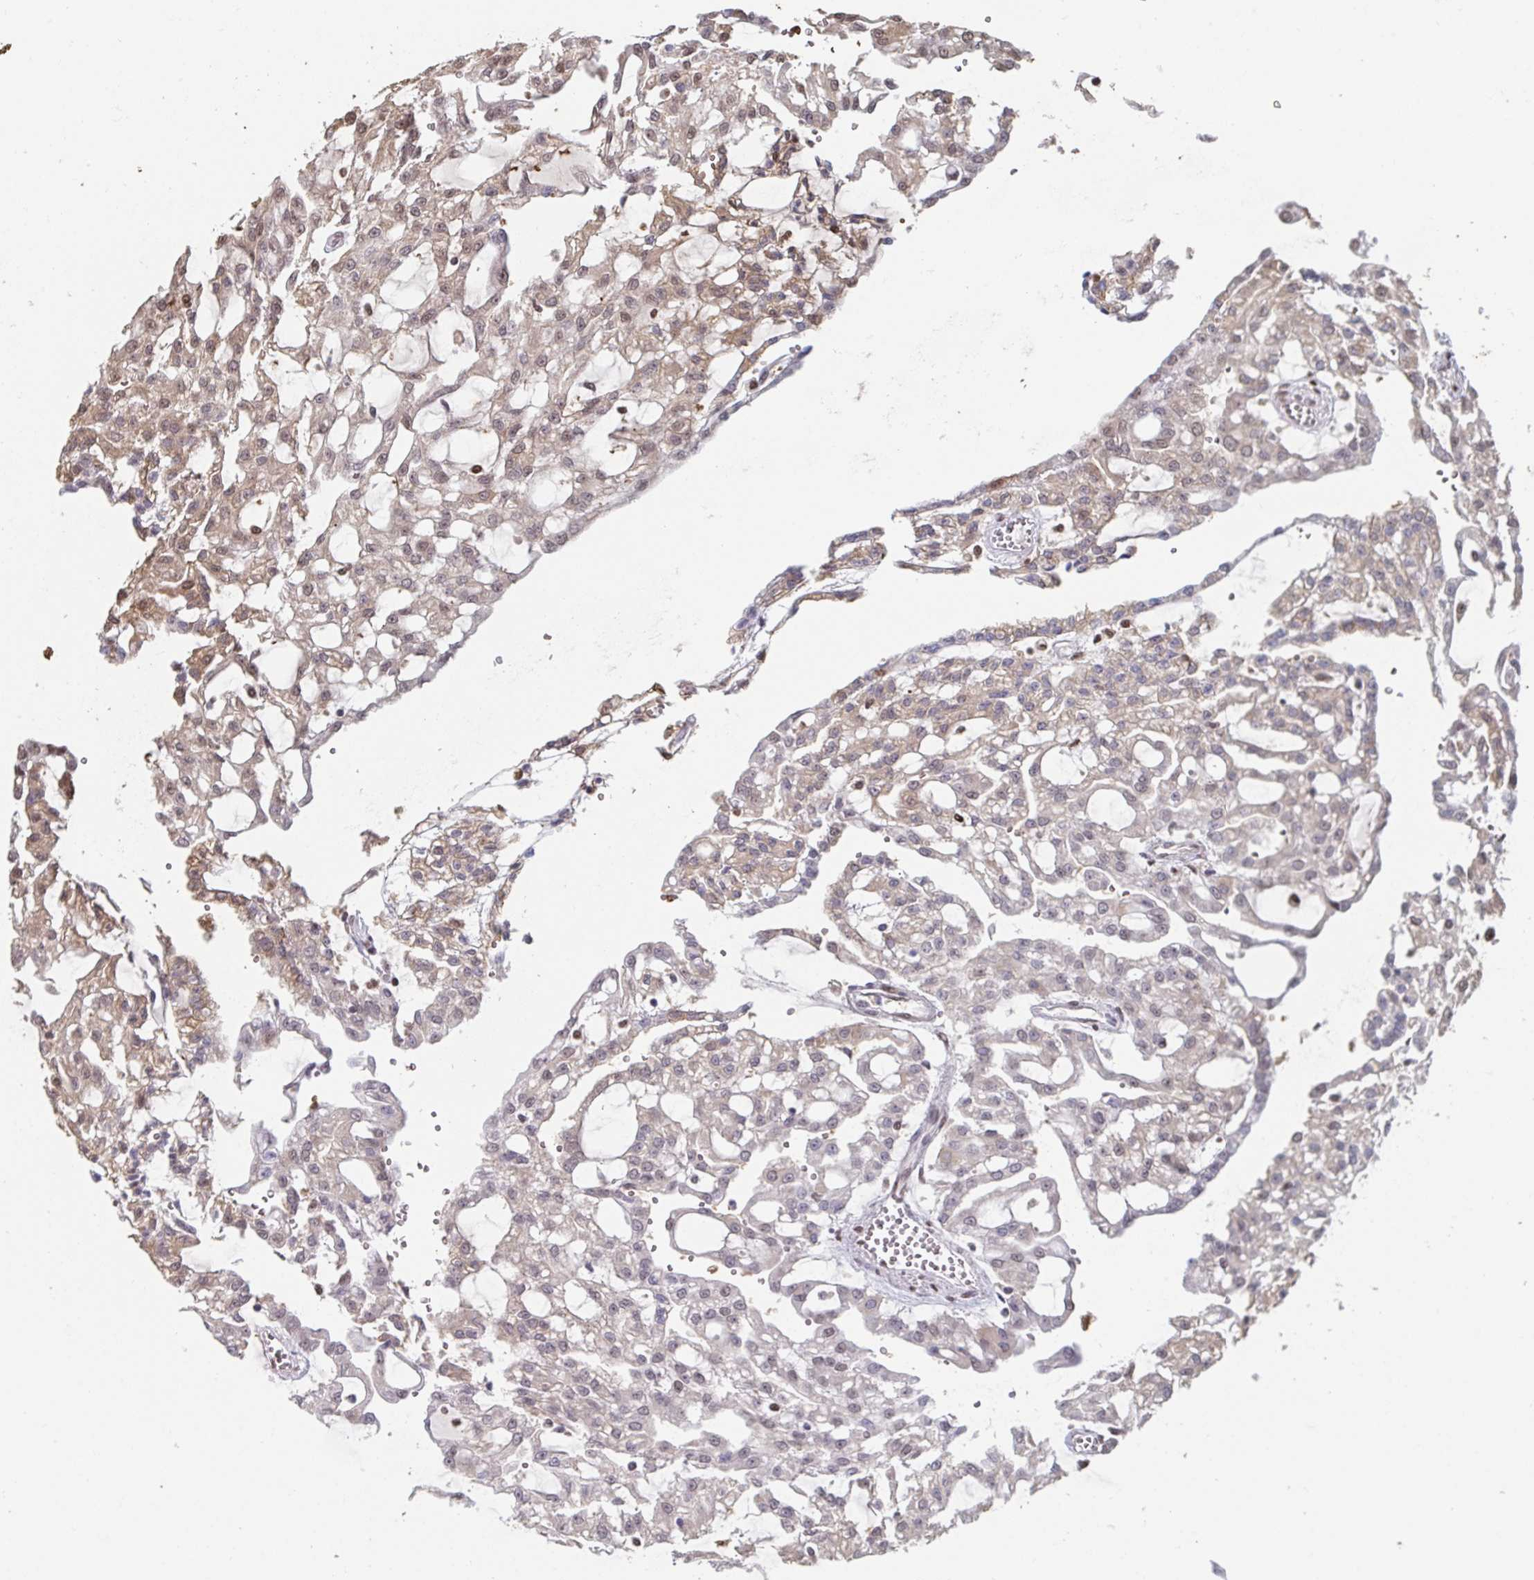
{"staining": {"intensity": "moderate", "quantity": ">75%", "location": "cytoplasmic/membranous,nuclear"}, "tissue": "renal cancer", "cell_type": "Tumor cells", "image_type": "cancer", "snomed": [{"axis": "morphology", "description": "Adenocarcinoma, NOS"}, {"axis": "topography", "description": "Kidney"}], "caption": "Human renal adenocarcinoma stained for a protein (brown) reveals moderate cytoplasmic/membranous and nuclear positive positivity in about >75% of tumor cells.", "gene": "ACD", "patient": {"sex": "male", "age": 63}}